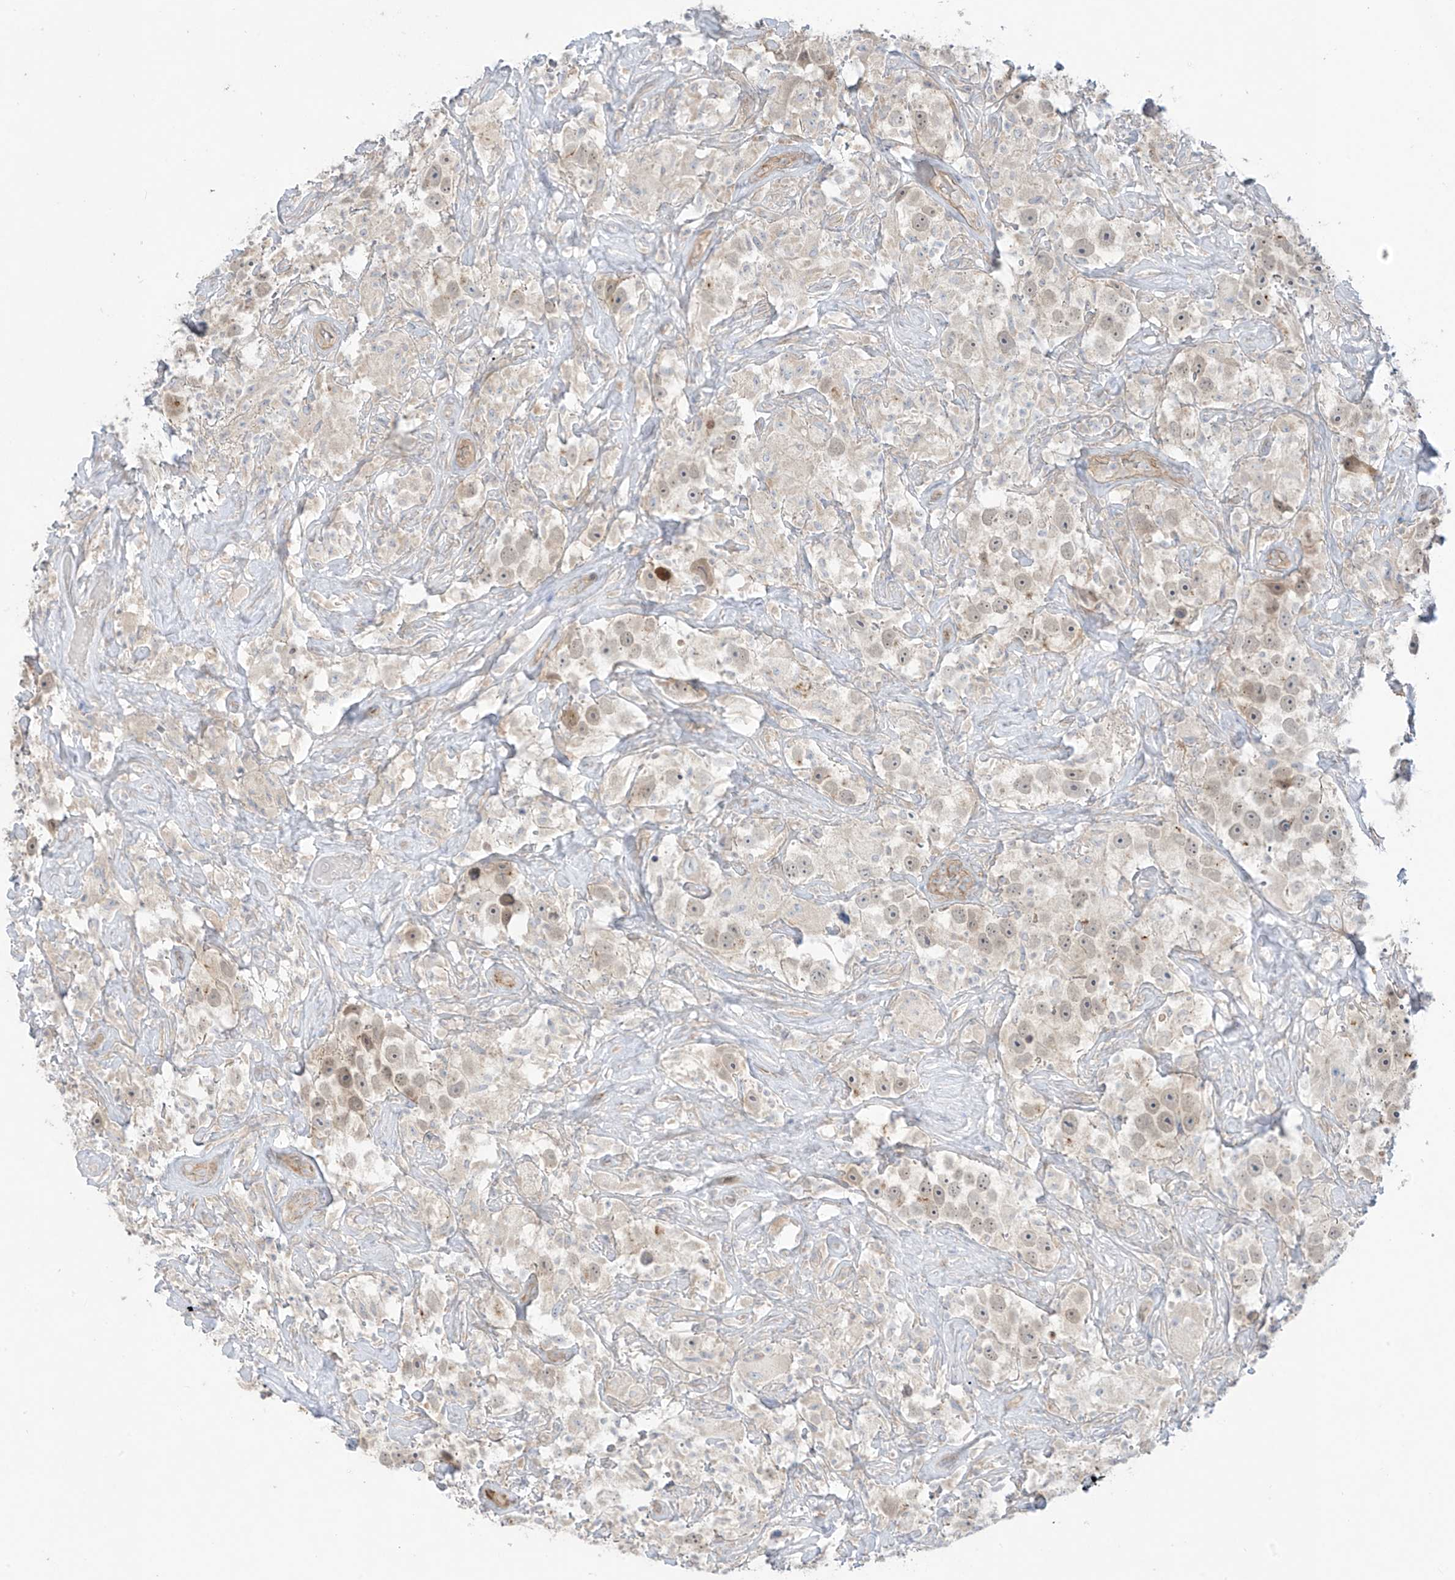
{"staining": {"intensity": "negative", "quantity": "none", "location": "none"}, "tissue": "testis cancer", "cell_type": "Tumor cells", "image_type": "cancer", "snomed": [{"axis": "morphology", "description": "Seminoma, NOS"}, {"axis": "topography", "description": "Testis"}], "caption": "Immunohistochemistry (IHC) histopathology image of neoplastic tissue: human testis seminoma stained with DAB reveals no significant protein expression in tumor cells.", "gene": "EIPR1", "patient": {"sex": "male", "age": 49}}